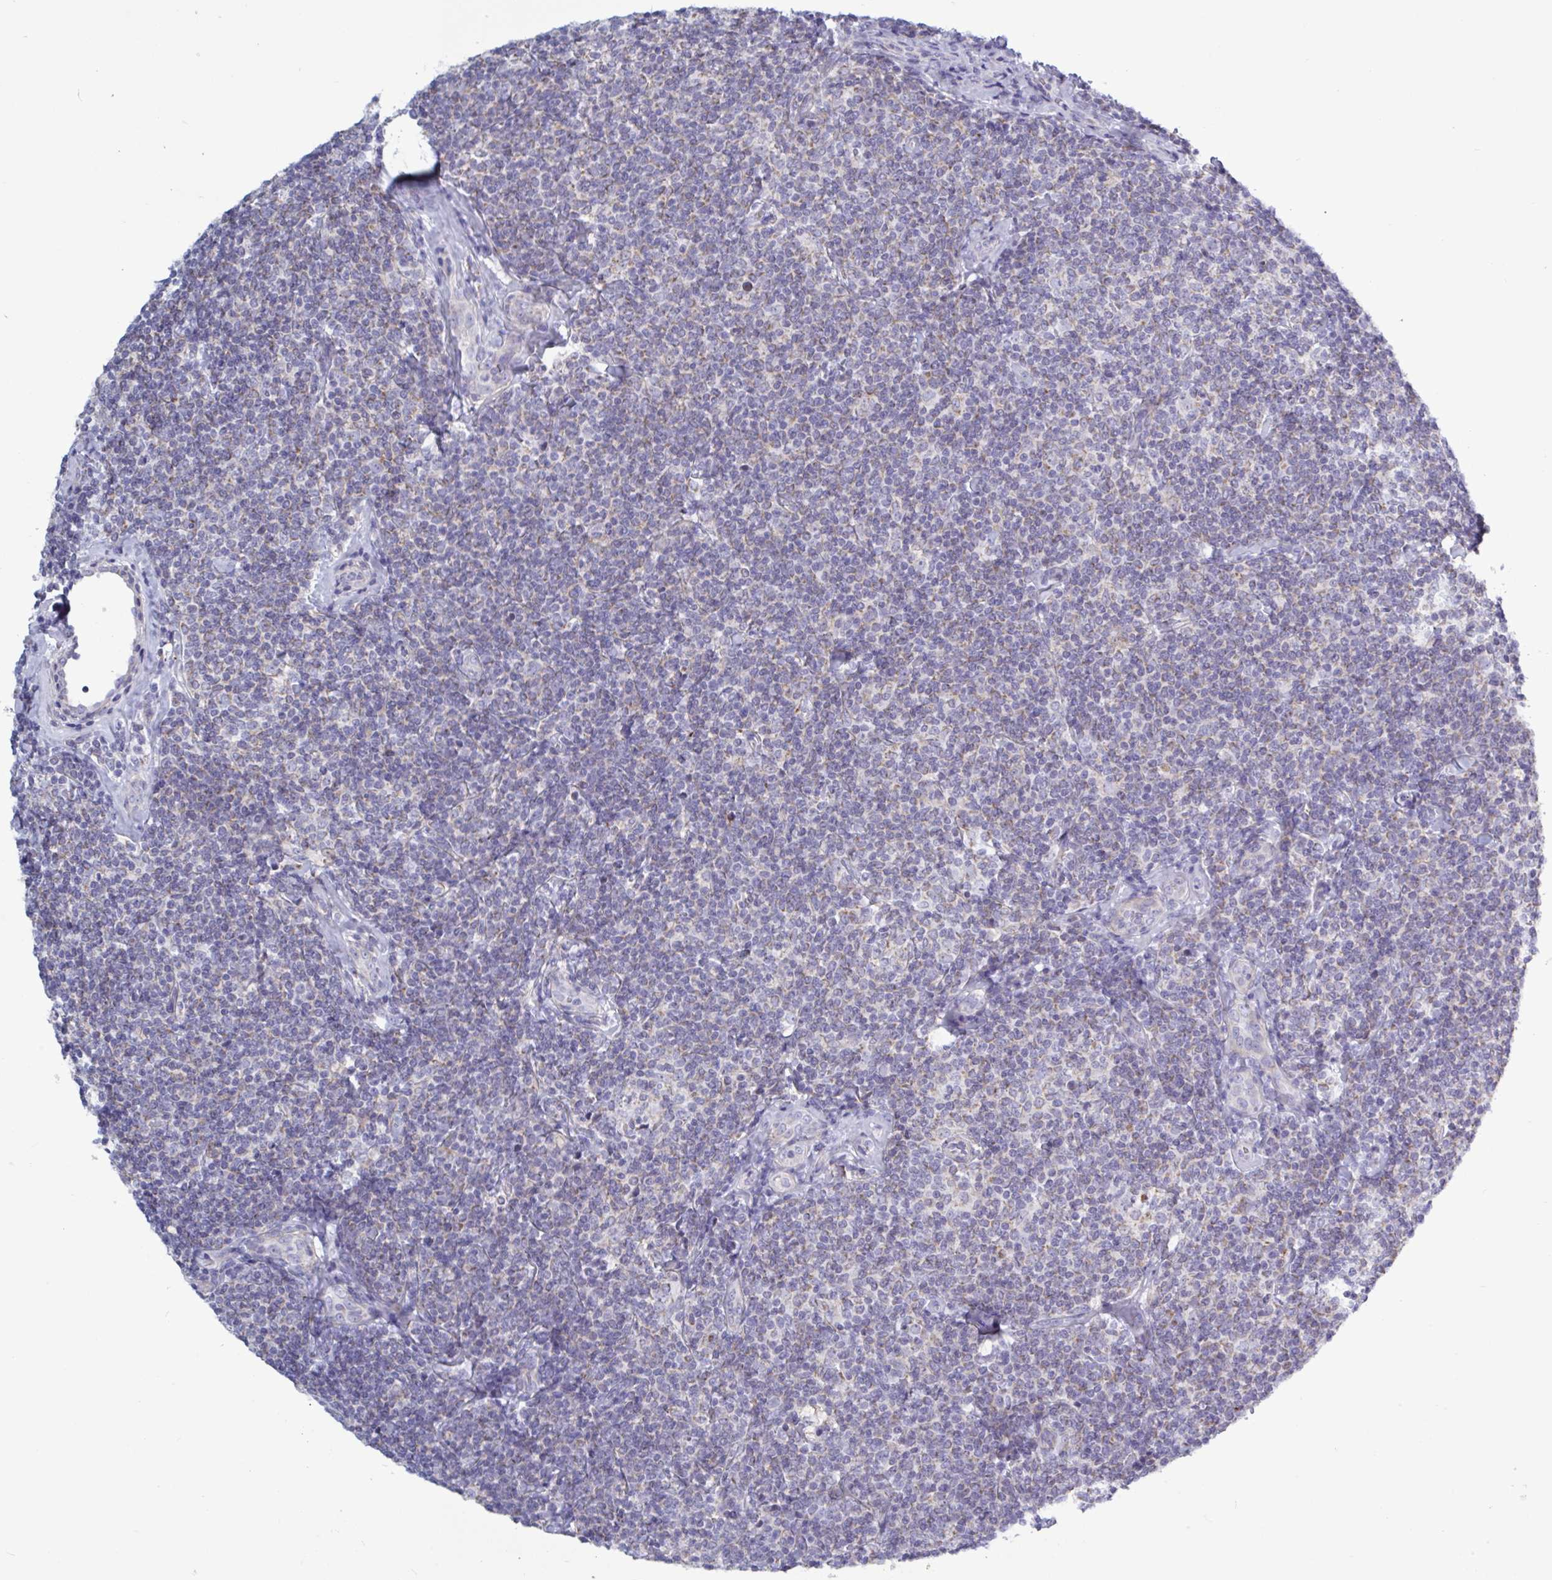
{"staining": {"intensity": "negative", "quantity": "none", "location": "none"}, "tissue": "lymphoma", "cell_type": "Tumor cells", "image_type": "cancer", "snomed": [{"axis": "morphology", "description": "Malignant lymphoma, non-Hodgkin's type, Low grade"}, {"axis": "topography", "description": "Lymph node"}], "caption": "Malignant lymphoma, non-Hodgkin's type (low-grade) stained for a protein using immunohistochemistry (IHC) exhibits no expression tumor cells.", "gene": "ATG9A", "patient": {"sex": "female", "age": 56}}